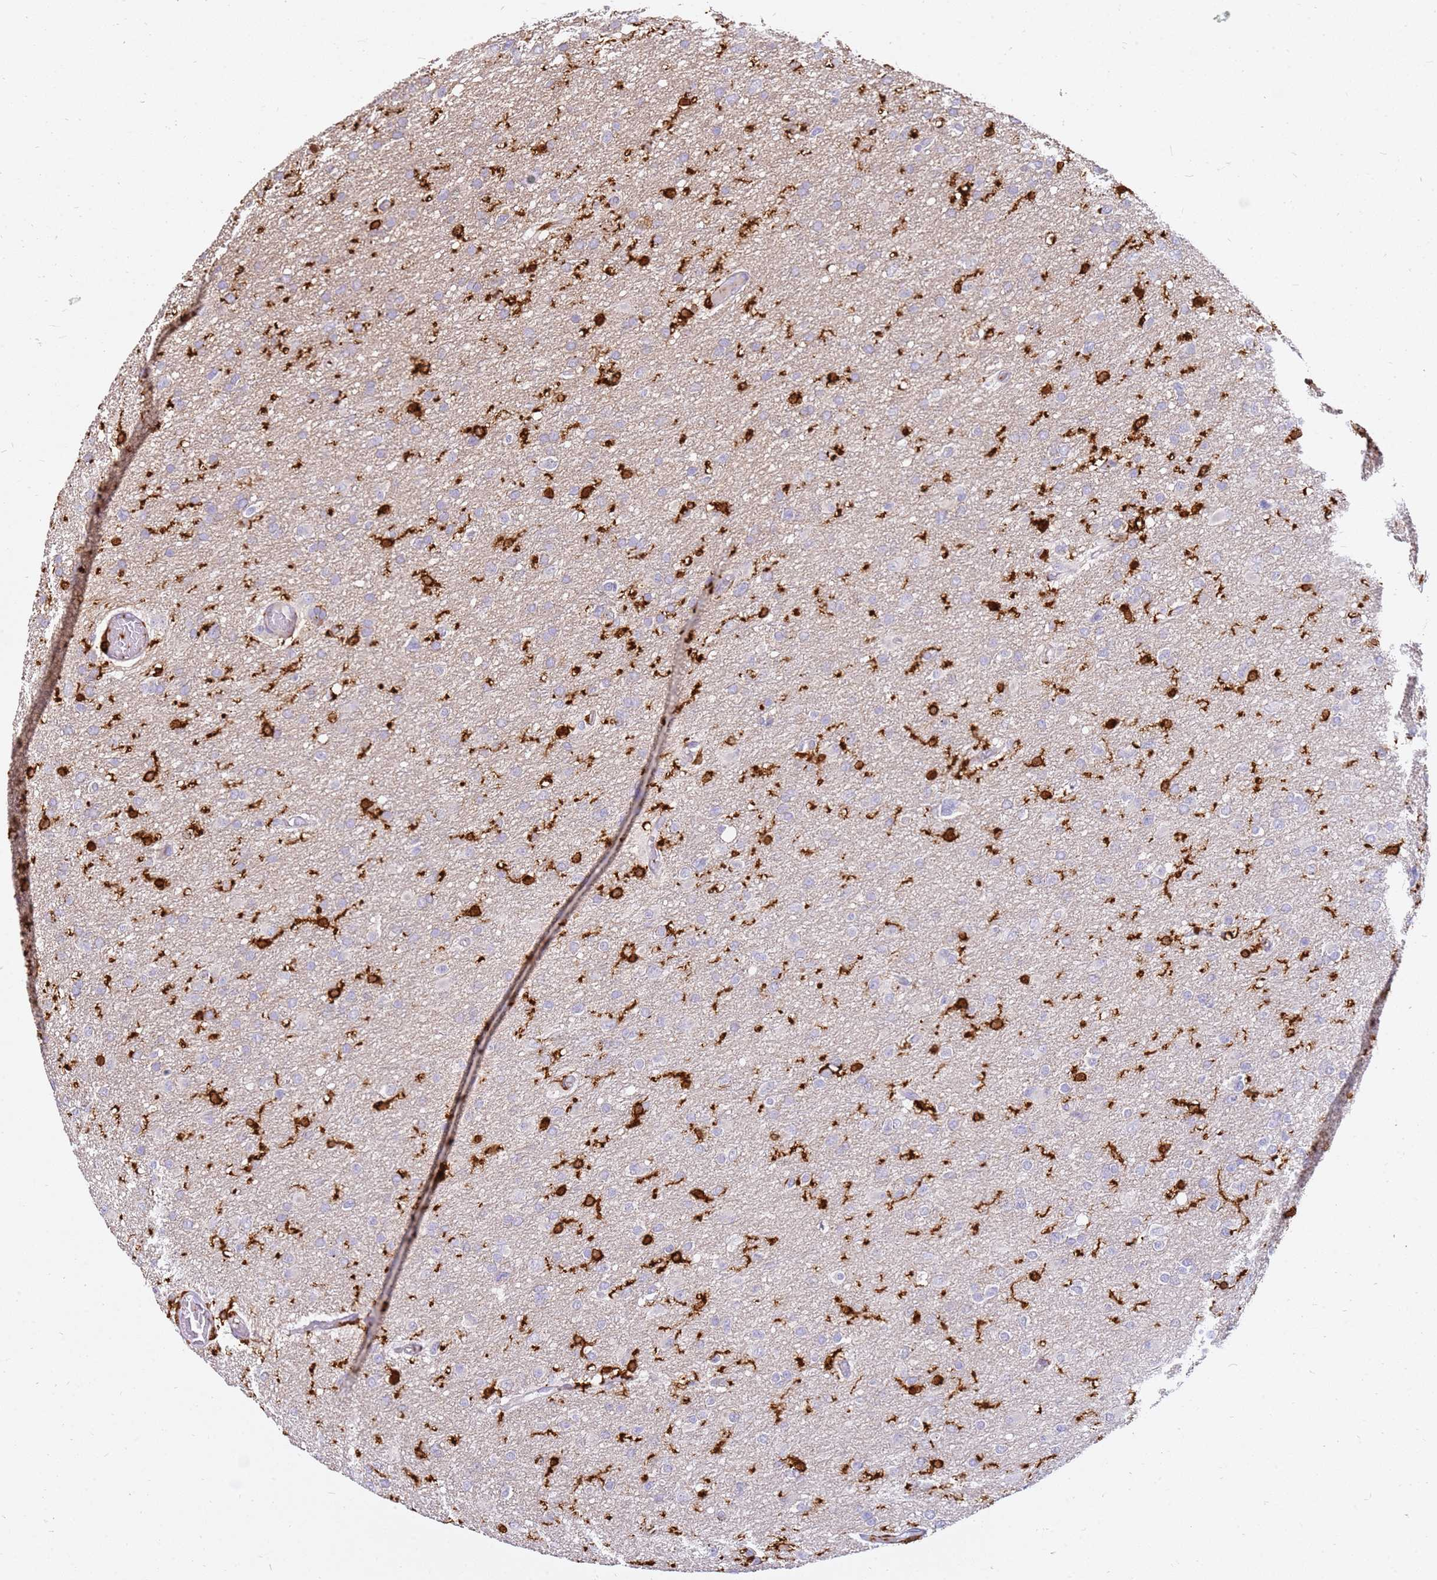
{"staining": {"intensity": "strong", "quantity": "<25%", "location": "cytoplasmic/membranous"}, "tissue": "glioma", "cell_type": "Tumor cells", "image_type": "cancer", "snomed": [{"axis": "morphology", "description": "Glioma, malignant, High grade"}, {"axis": "topography", "description": "Cerebral cortex"}], "caption": "Immunohistochemistry (IHC) photomicrograph of neoplastic tissue: human glioma stained using IHC exhibits medium levels of strong protein expression localized specifically in the cytoplasmic/membranous of tumor cells, appearing as a cytoplasmic/membranous brown color.", "gene": "CORO1A", "patient": {"sex": "female", "age": 36}}